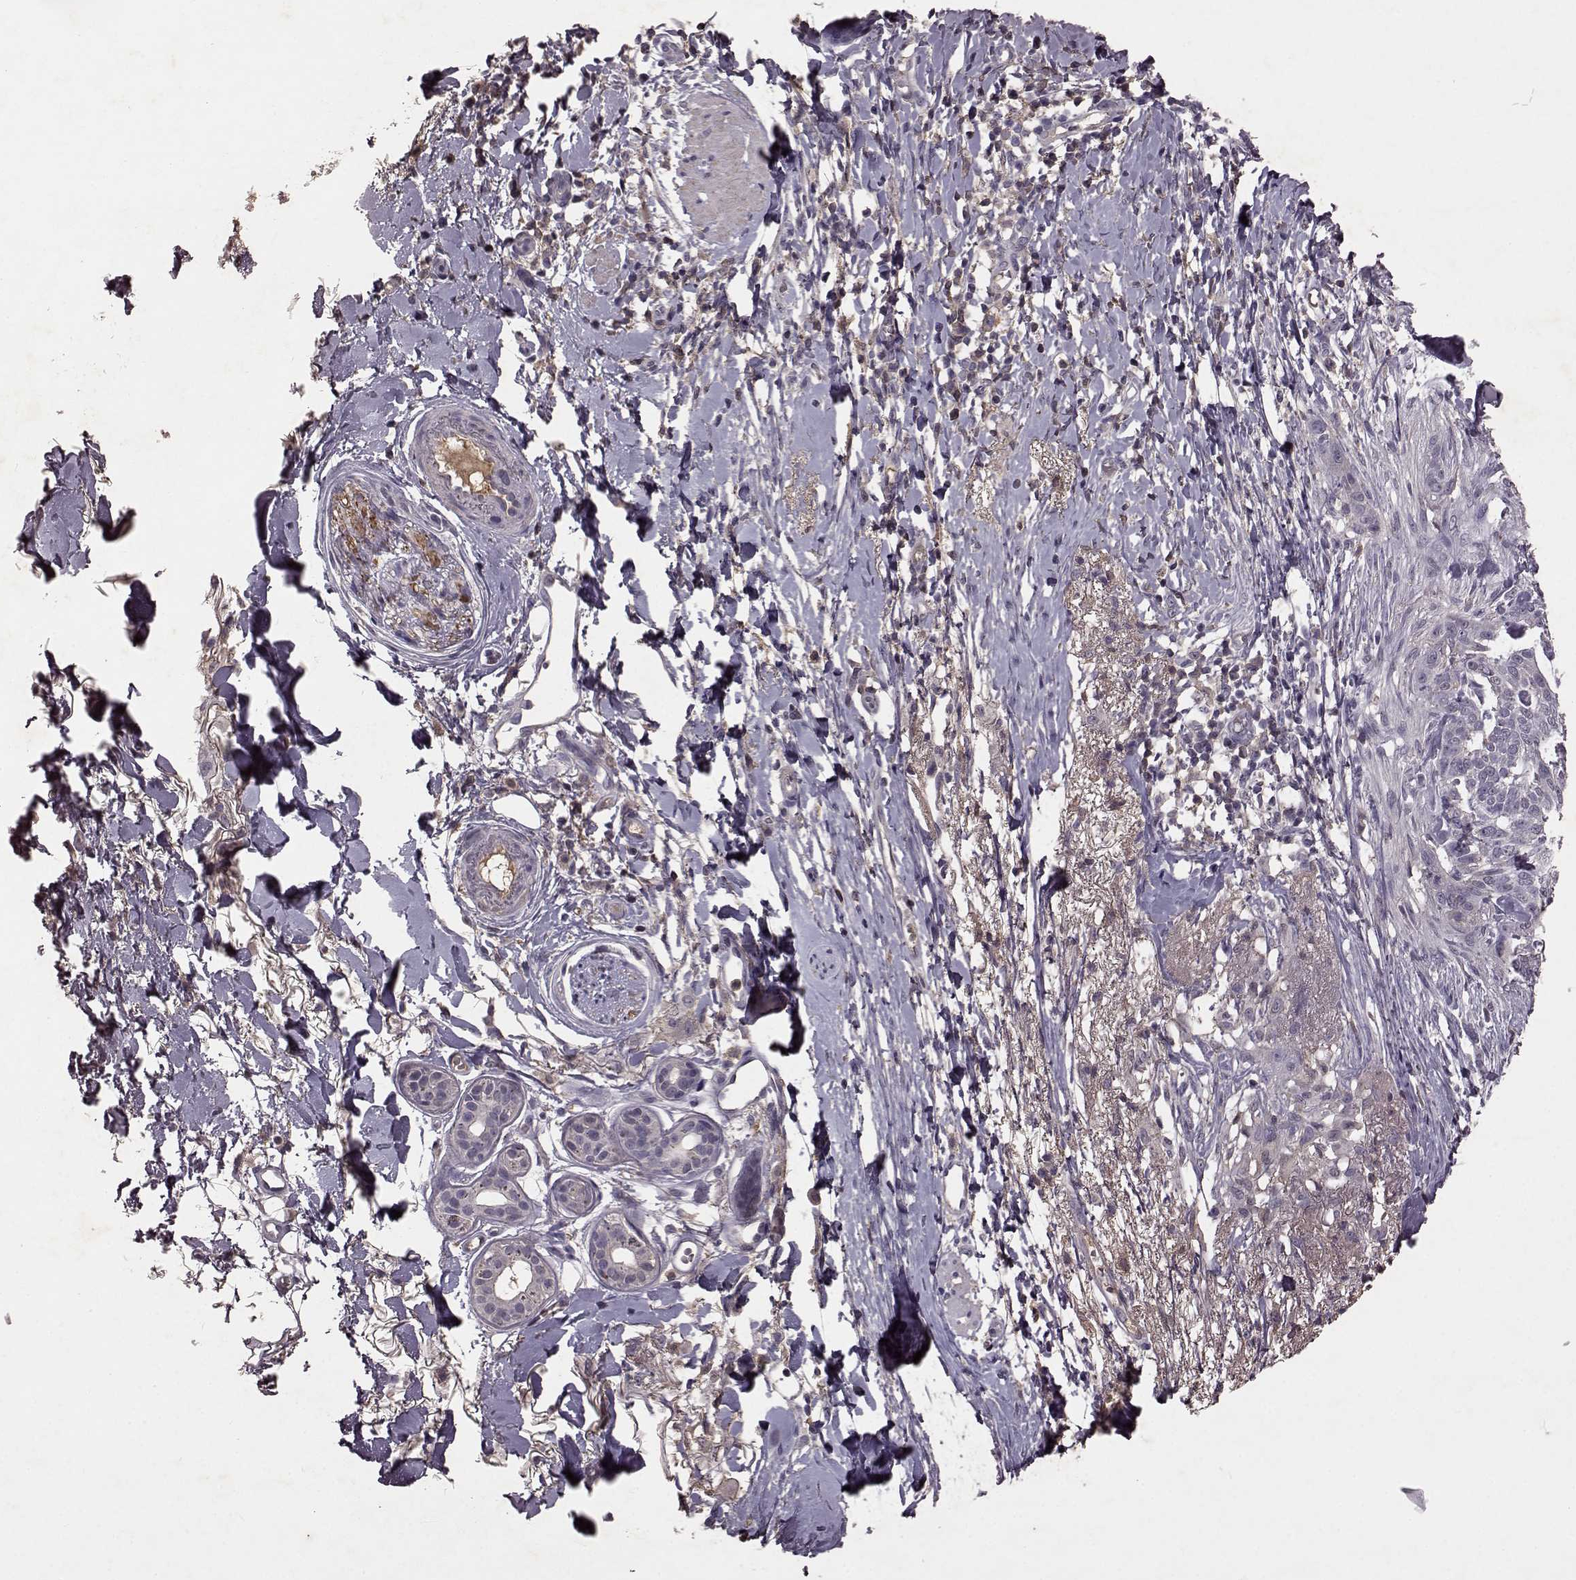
{"staining": {"intensity": "negative", "quantity": "none", "location": "none"}, "tissue": "skin cancer", "cell_type": "Tumor cells", "image_type": "cancer", "snomed": [{"axis": "morphology", "description": "Normal tissue, NOS"}, {"axis": "morphology", "description": "Basal cell carcinoma"}, {"axis": "topography", "description": "Skin"}], "caption": "Immunohistochemistry photomicrograph of neoplastic tissue: basal cell carcinoma (skin) stained with DAB (3,3'-diaminobenzidine) reveals no significant protein staining in tumor cells.", "gene": "FRRS1L", "patient": {"sex": "male", "age": 84}}